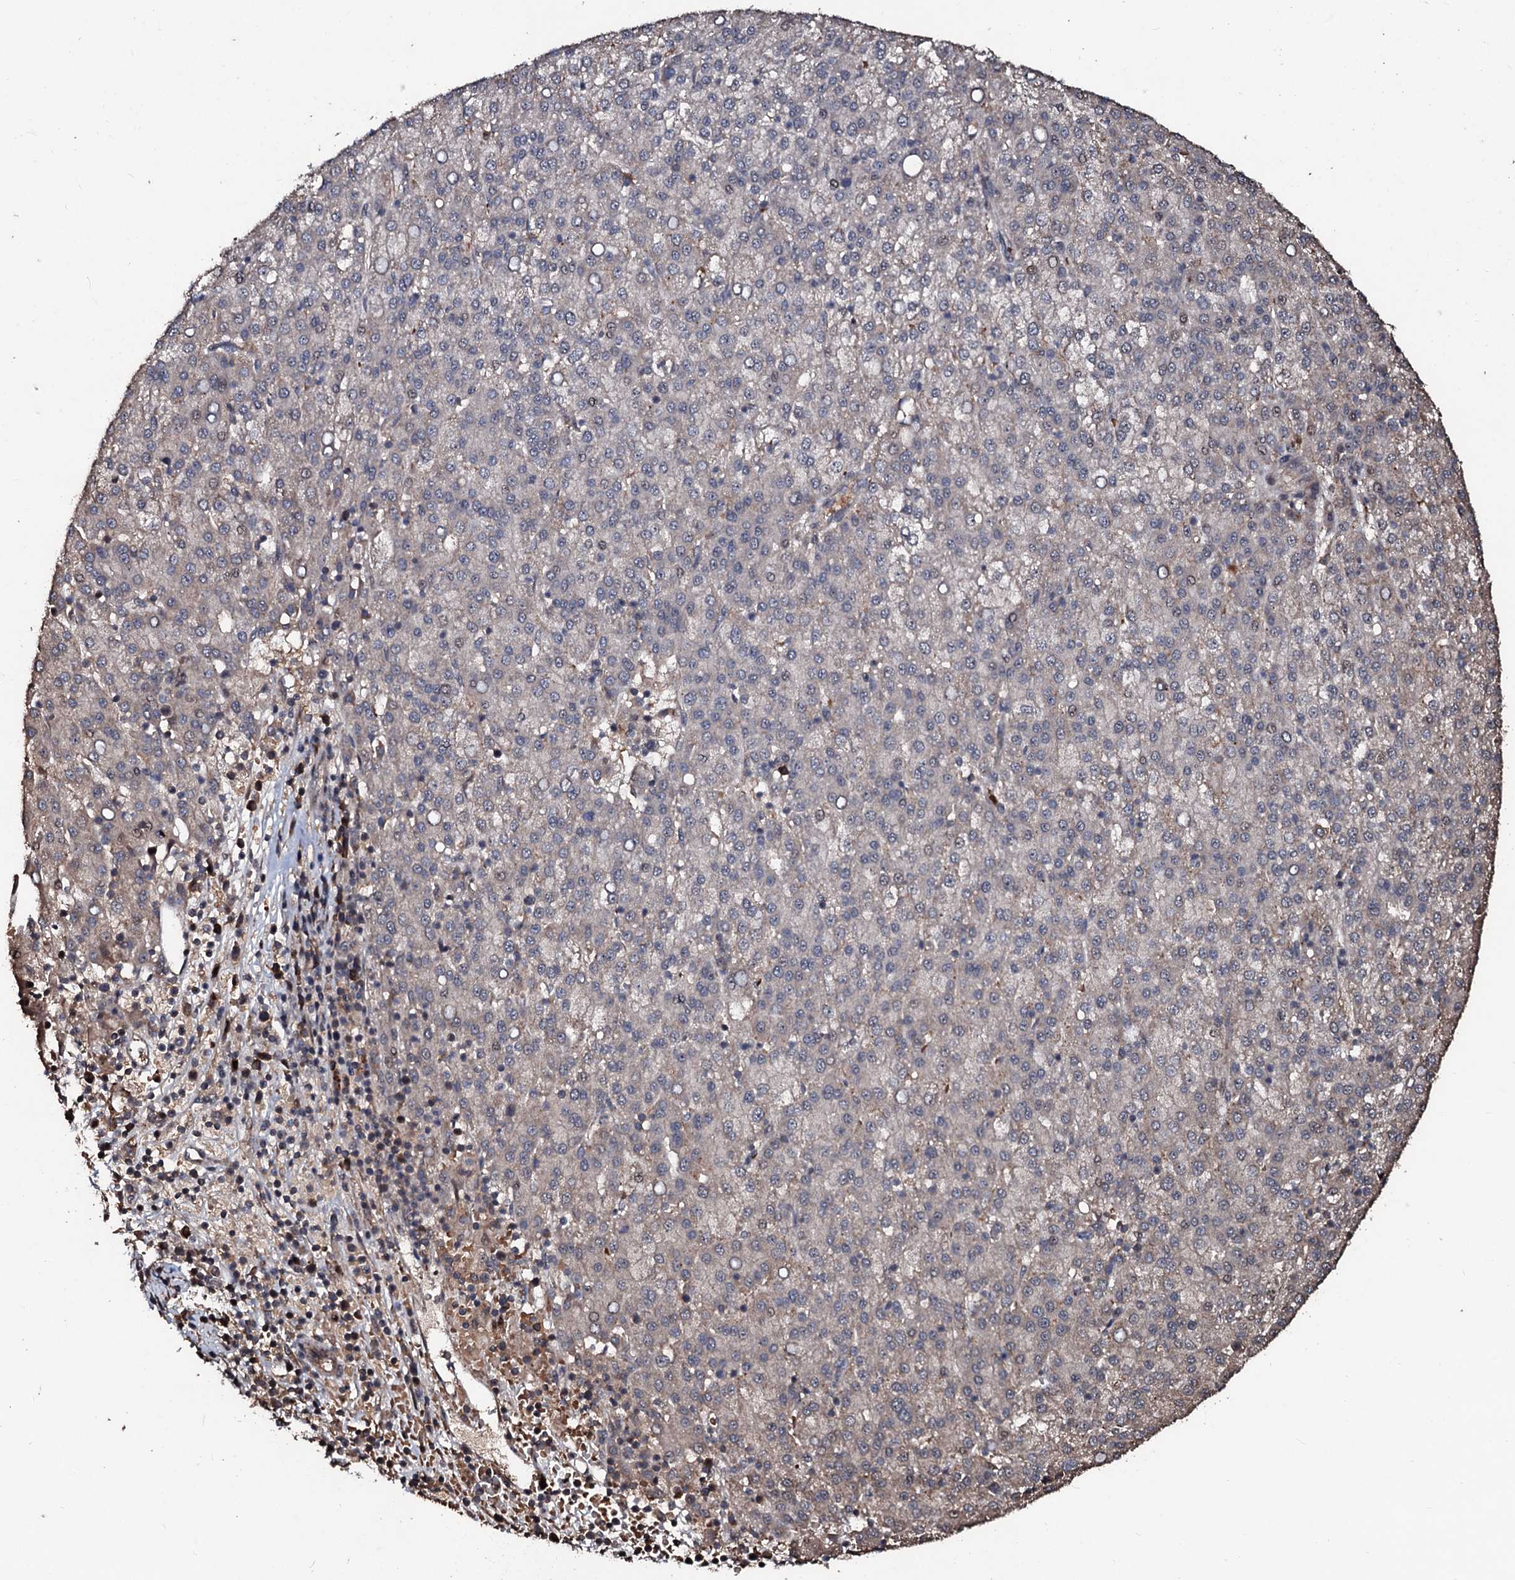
{"staining": {"intensity": "negative", "quantity": "none", "location": "none"}, "tissue": "liver cancer", "cell_type": "Tumor cells", "image_type": "cancer", "snomed": [{"axis": "morphology", "description": "Carcinoma, Hepatocellular, NOS"}, {"axis": "topography", "description": "Liver"}], "caption": "This histopathology image is of liver cancer (hepatocellular carcinoma) stained with immunohistochemistry (IHC) to label a protein in brown with the nuclei are counter-stained blue. There is no expression in tumor cells. (Brightfield microscopy of DAB (3,3'-diaminobenzidine) IHC at high magnification).", "gene": "SUPT7L", "patient": {"sex": "female", "age": 58}}